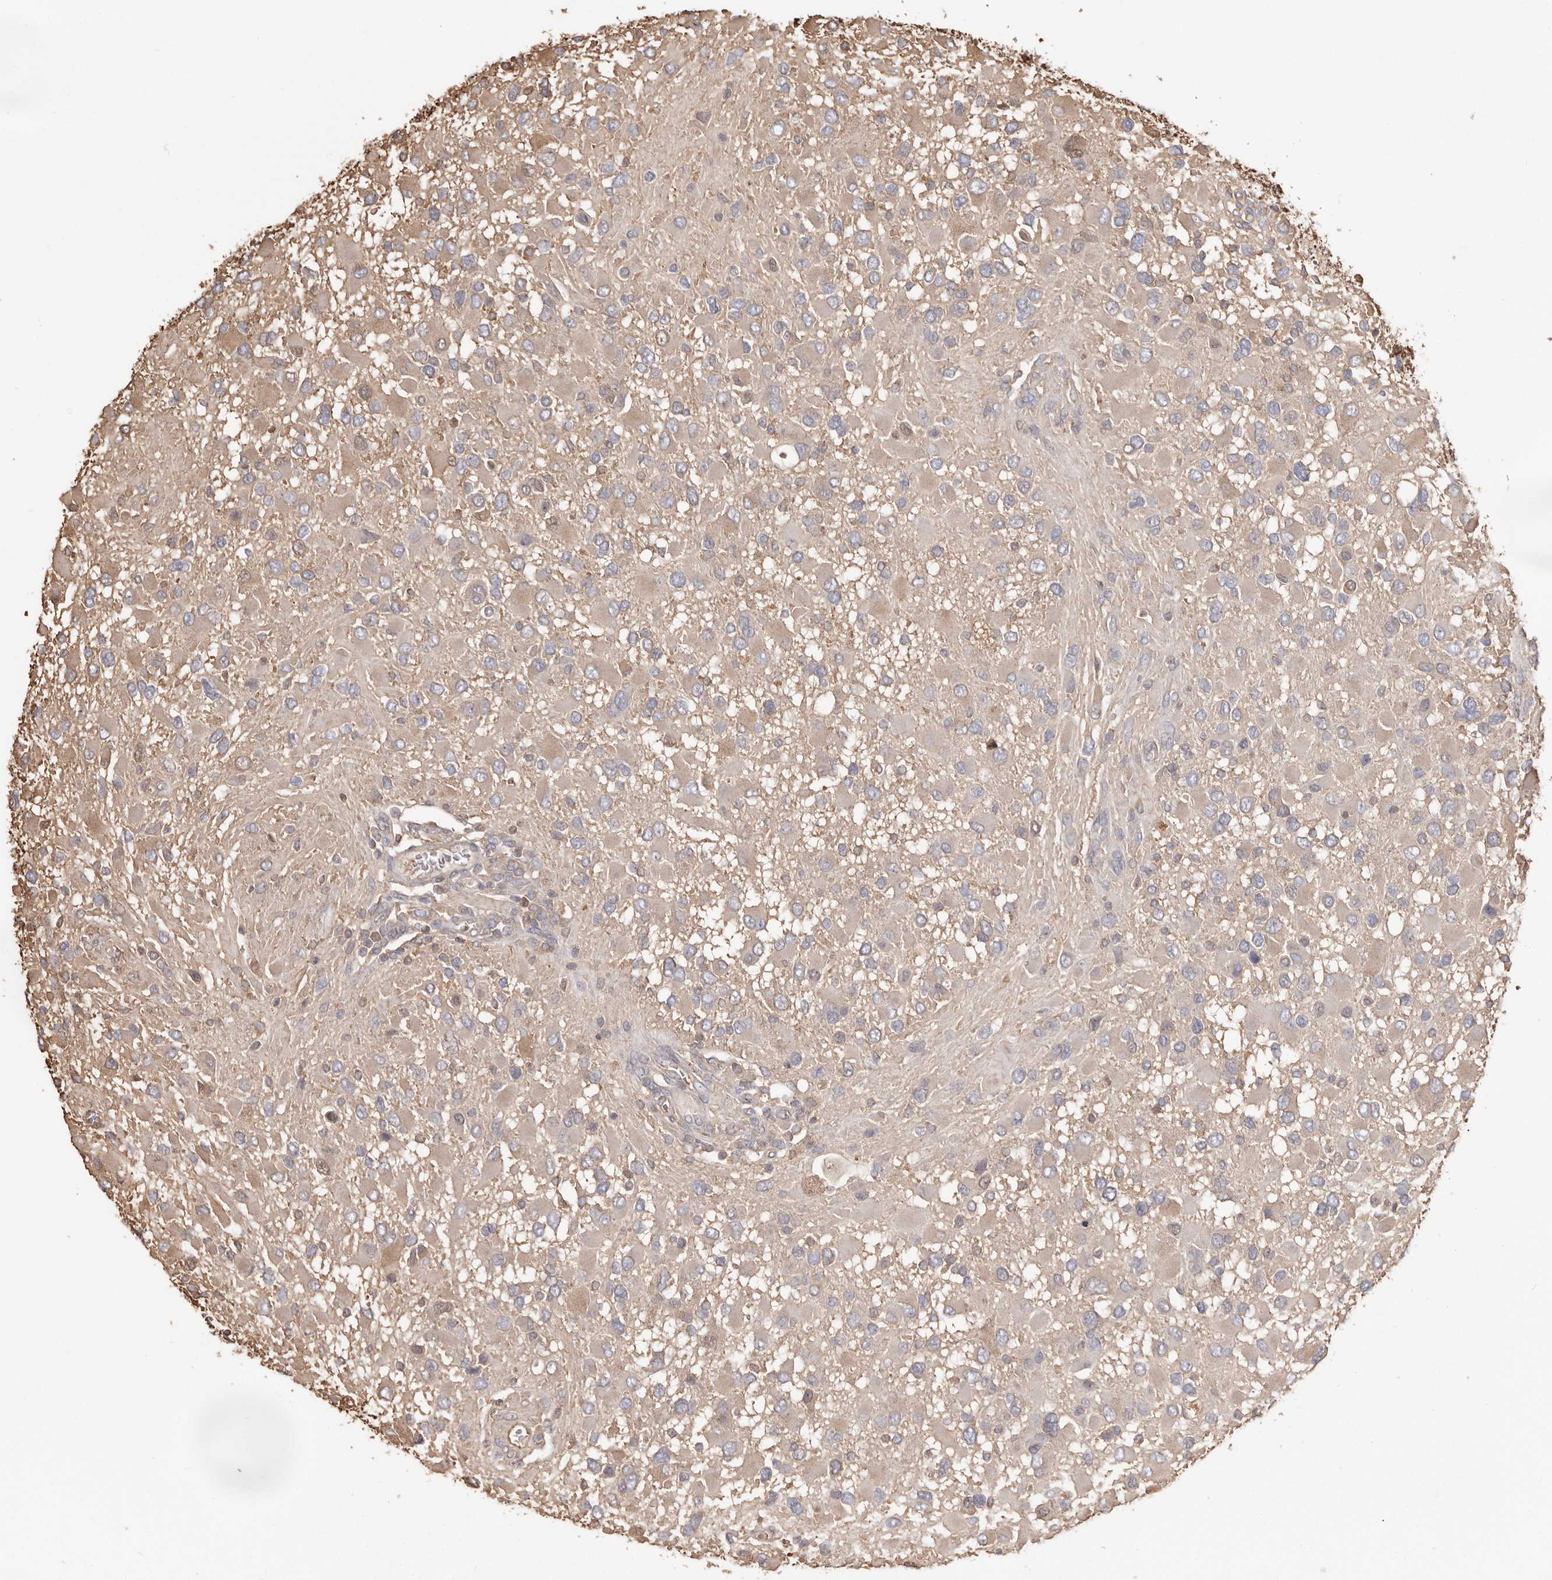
{"staining": {"intensity": "weak", "quantity": "<25%", "location": "cytoplasmic/membranous"}, "tissue": "glioma", "cell_type": "Tumor cells", "image_type": "cancer", "snomed": [{"axis": "morphology", "description": "Glioma, malignant, High grade"}, {"axis": "topography", "description": "Brain"}], "caption": "An immunohistochemistry (IHC) photomicrograph of glioma is shown. There is no staining in tumor cells of glioma.", "gene": "PKM", "patient": {"sex": "male", "age": 53}}